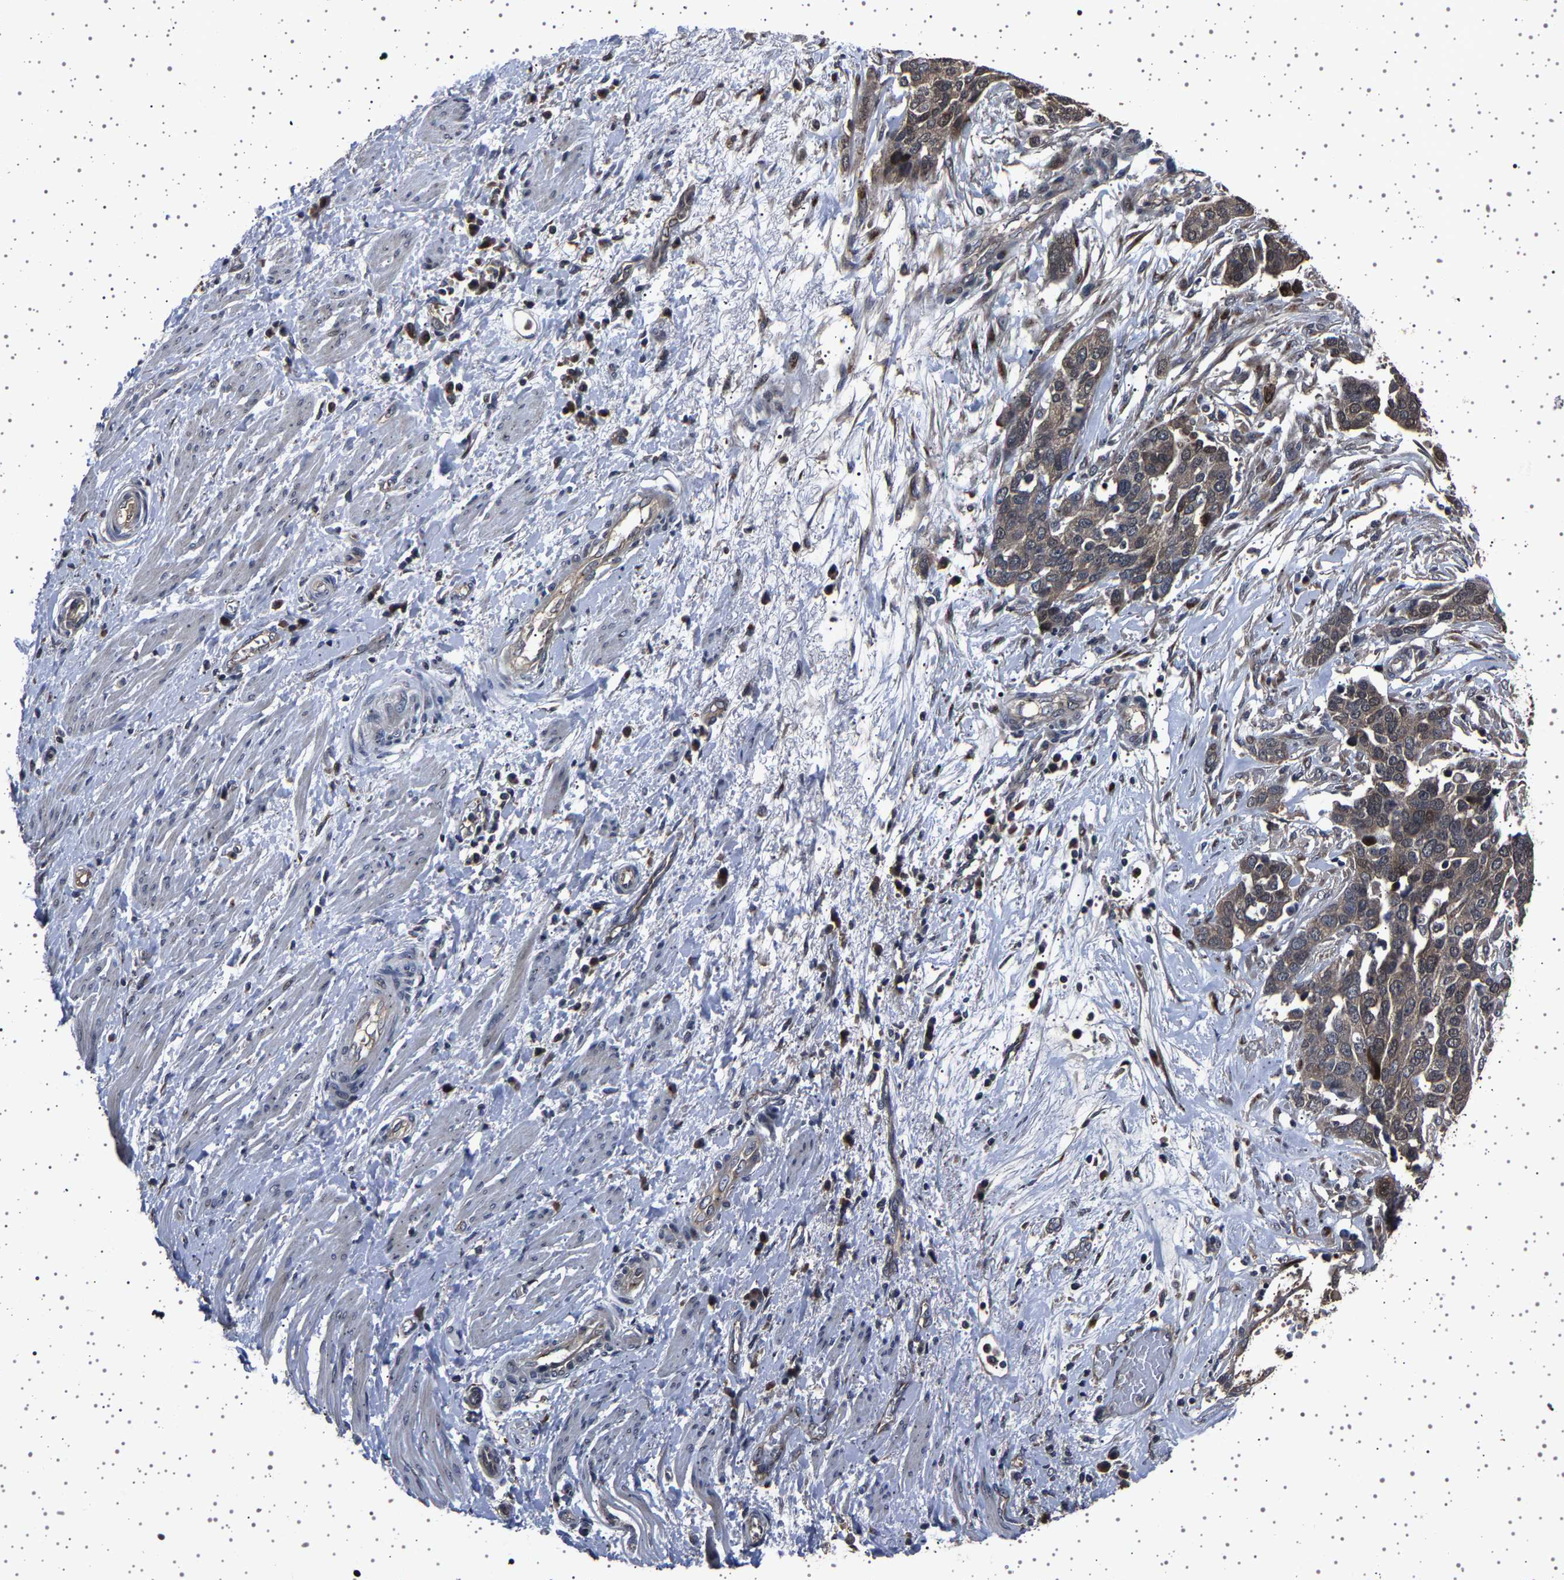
{"staining": {"intensity": "weak", "quantity": "<25%", "location": "cytoplasmic/membranous"}, "tissue": "ovarian cancer", "cell_type": "Tumor cells", "image_type": "cancer", "snomed": [{"axis": "morphology", "description": "Cystadenocarcinoma, serous, NOS"}, {"axis": "topography", "description": "Ovary"}], "caption": "This image is of ovarian cancer (serous cystadenocarcinoma) stained with immunohistochemistry (IHC) to label a protein in brown with the nuclei are counter-stained blue. There is no staining in tumor cells. Nuclei are stained in blue.", "gene": "NCKAP1", "patient": {"sex": "female", "age": 44}}